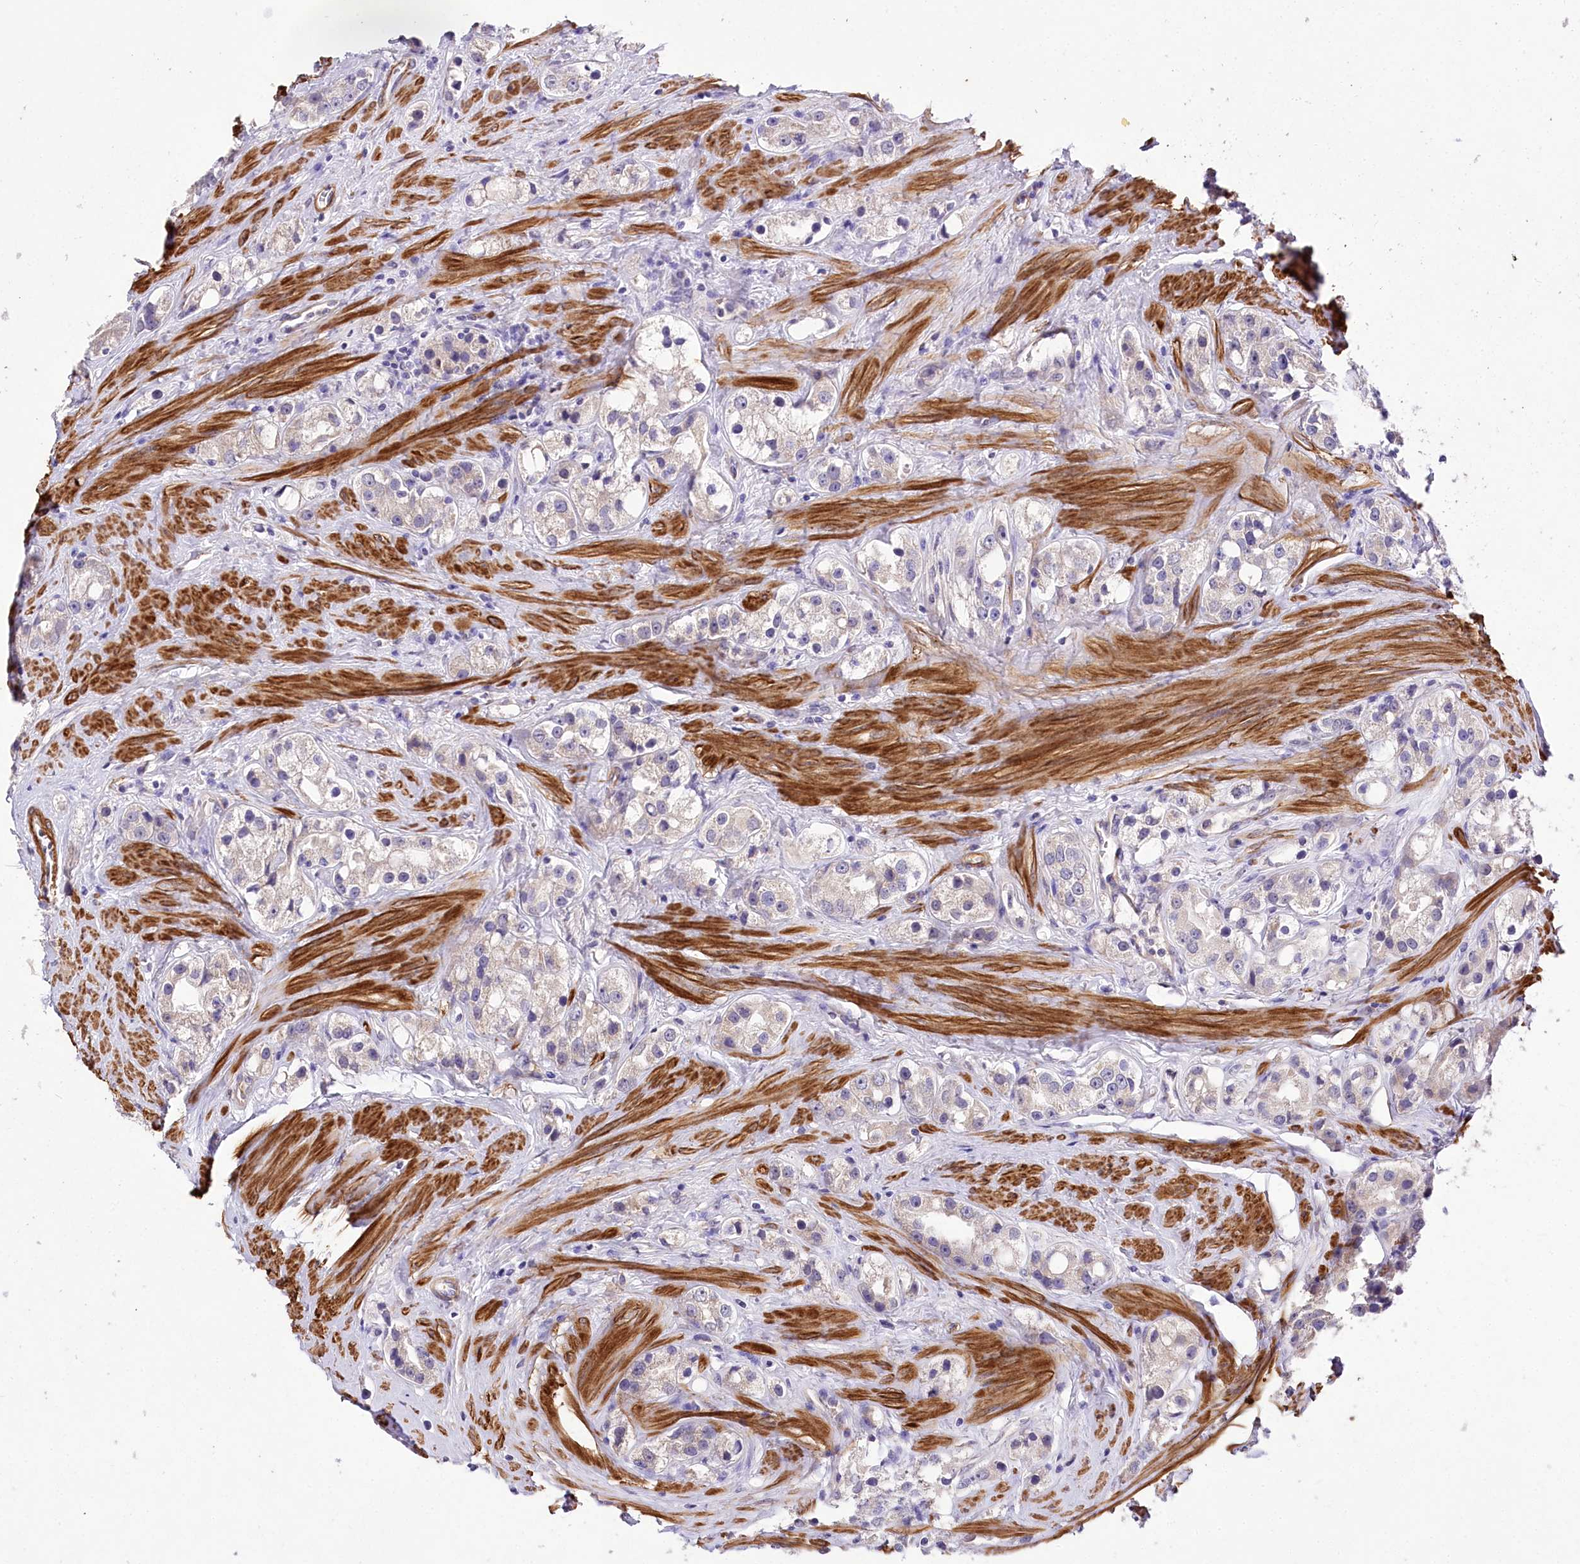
{"staining": {"intensity": "negative", "quantity": "none", "location": "none"}, "tissue": "prostate cancer", "cell_type": "Tumor cells", "image_type": "cancer", "snomed": [{"axis": "morphology", "description": "Adenocarcinoma, NOS"}, {"axis": "topography", "description": "Prostate"}], "caption": "IHC of human prostate cancer reveals no expression in tumor cells.", "gene": "RDH16", "patient": {"sex": "male", "age": 79}}